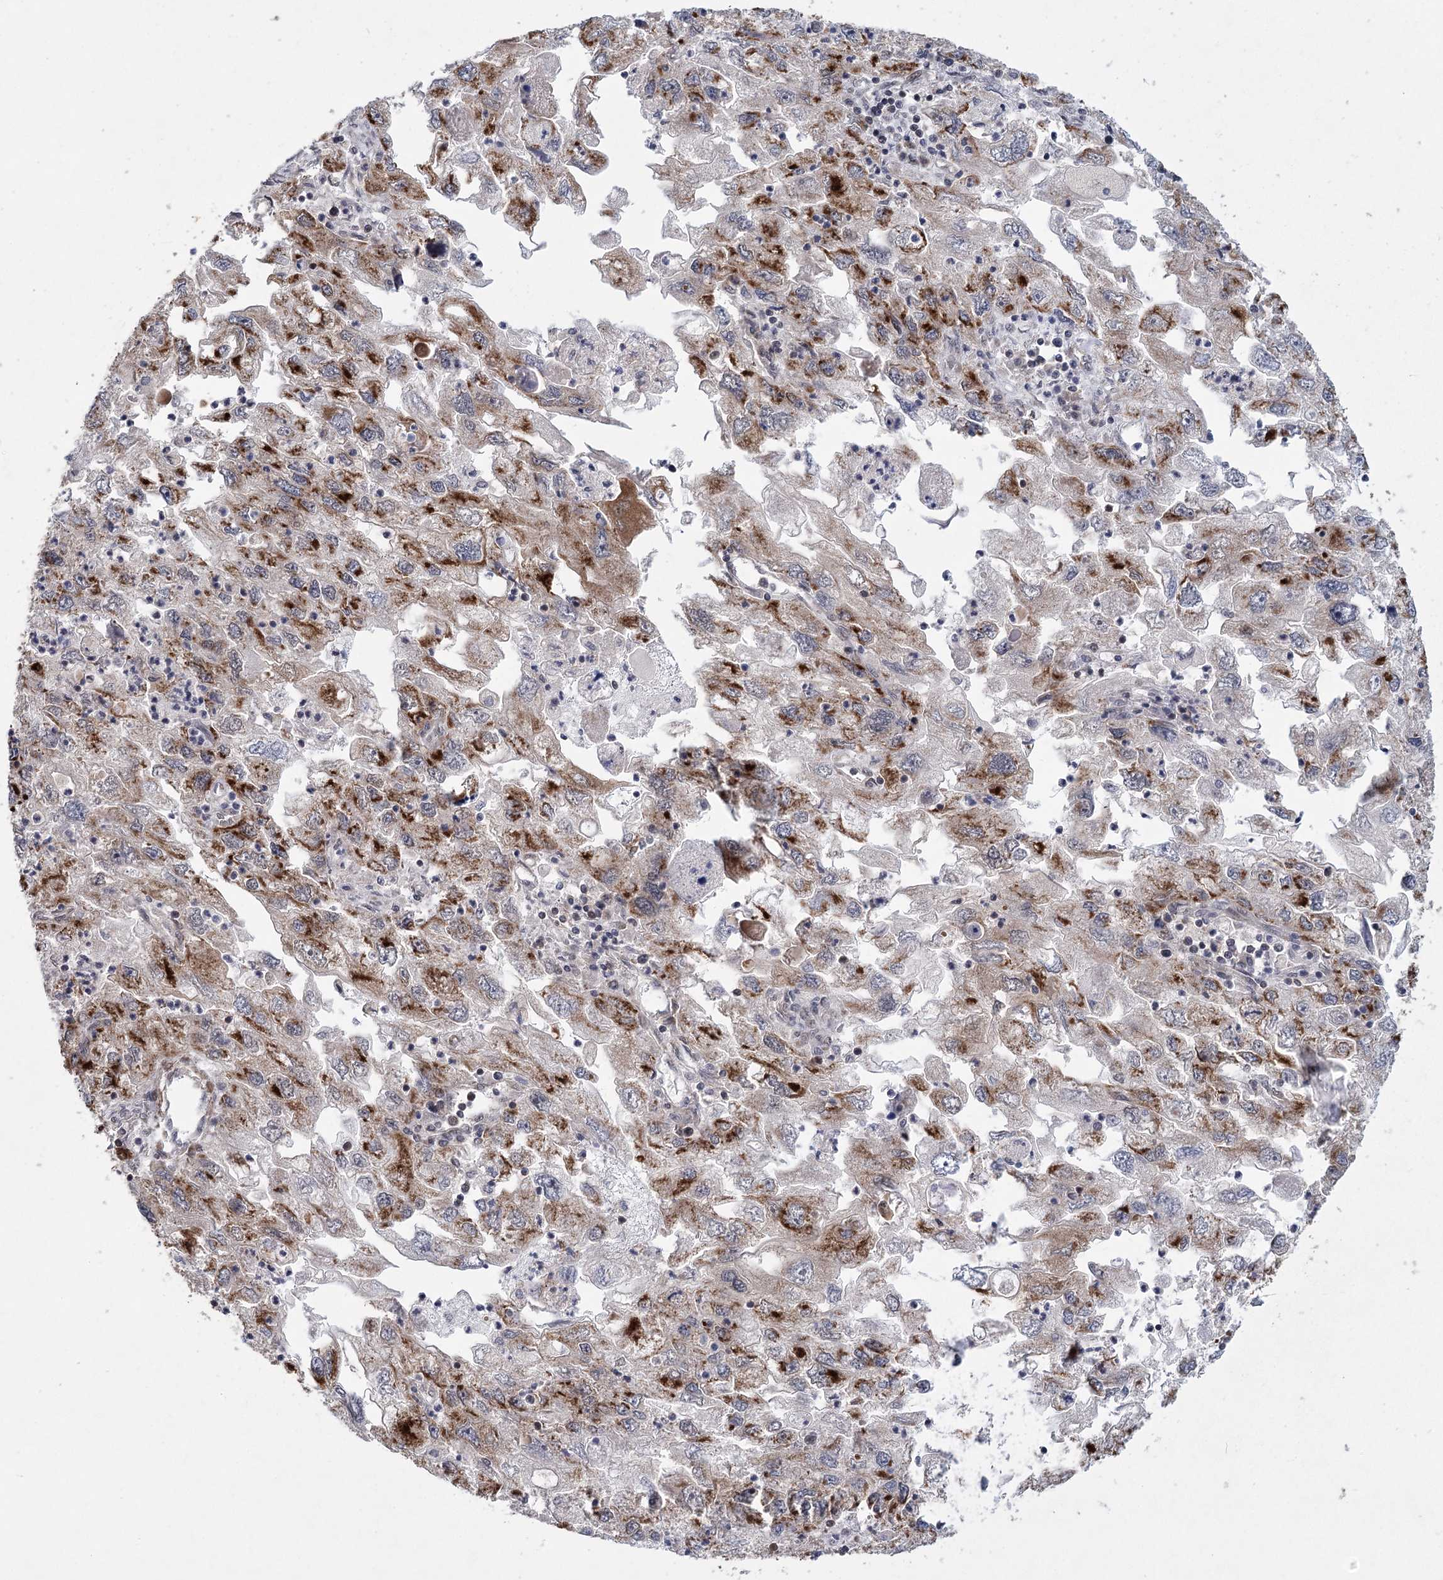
{"staining": {"intensity": "strong", "quantity": "25%-75%", "location": "cytoplasmic/membranous"}, "tissue": "endometrial cancer", "cell_type": "Tumor cells", "image_type": "cancer", "snomed": [{"axis": "morphology", "description": "Adenocarcinoma, NOS"}, {"axis": "topography", "description": "Endometrium"}], "caption": "Immunohistochemical staining of human endometrial cancer displays strong cytoplasmic/membranous protein expression in approximately 25%-75% of tumor cells.", "gene": "ZCCHC24", "patient": {"sex": "female", "age": 49}}